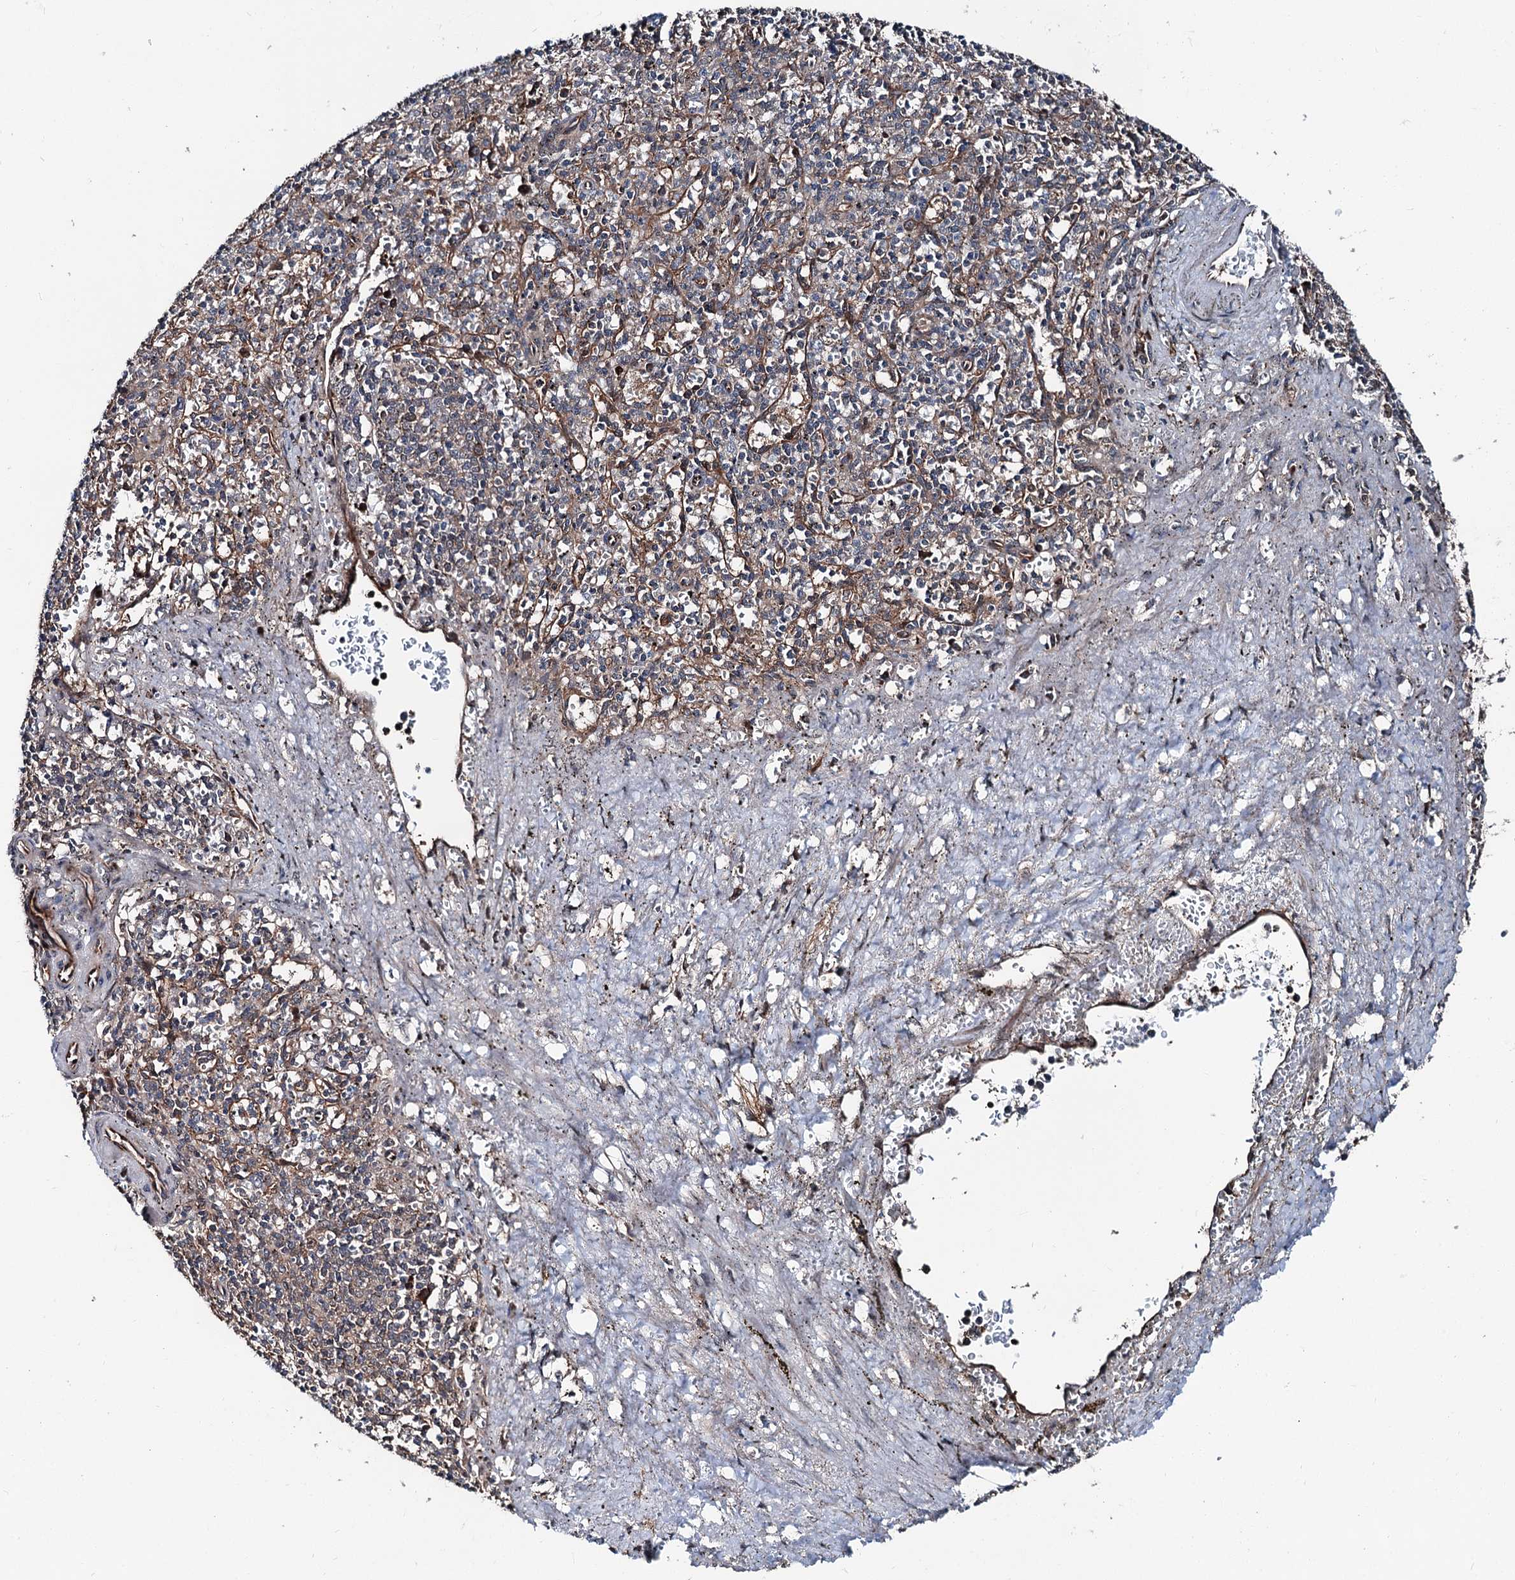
{"staining": {"intensity": "negative", "quantity": "none", "location": "none"}, "tissue": "spleen", "cell_type": "Cells in red pulp", "image_type": "normal", "snomed": [{"axis": "morphology", "description": "Normal tissue, NOS"}, {"axis": "topography", "description": "Spleen"}], "caption": "Immunohistochemistry (IHC) of benign human spleen reveals no positivity in cells in red pulp. (Immunohistochemistry (IHC), brightfield microscopy, high magnification).", "gene": "PSMD13", "patient": {"sex": "male", "age": 72}}